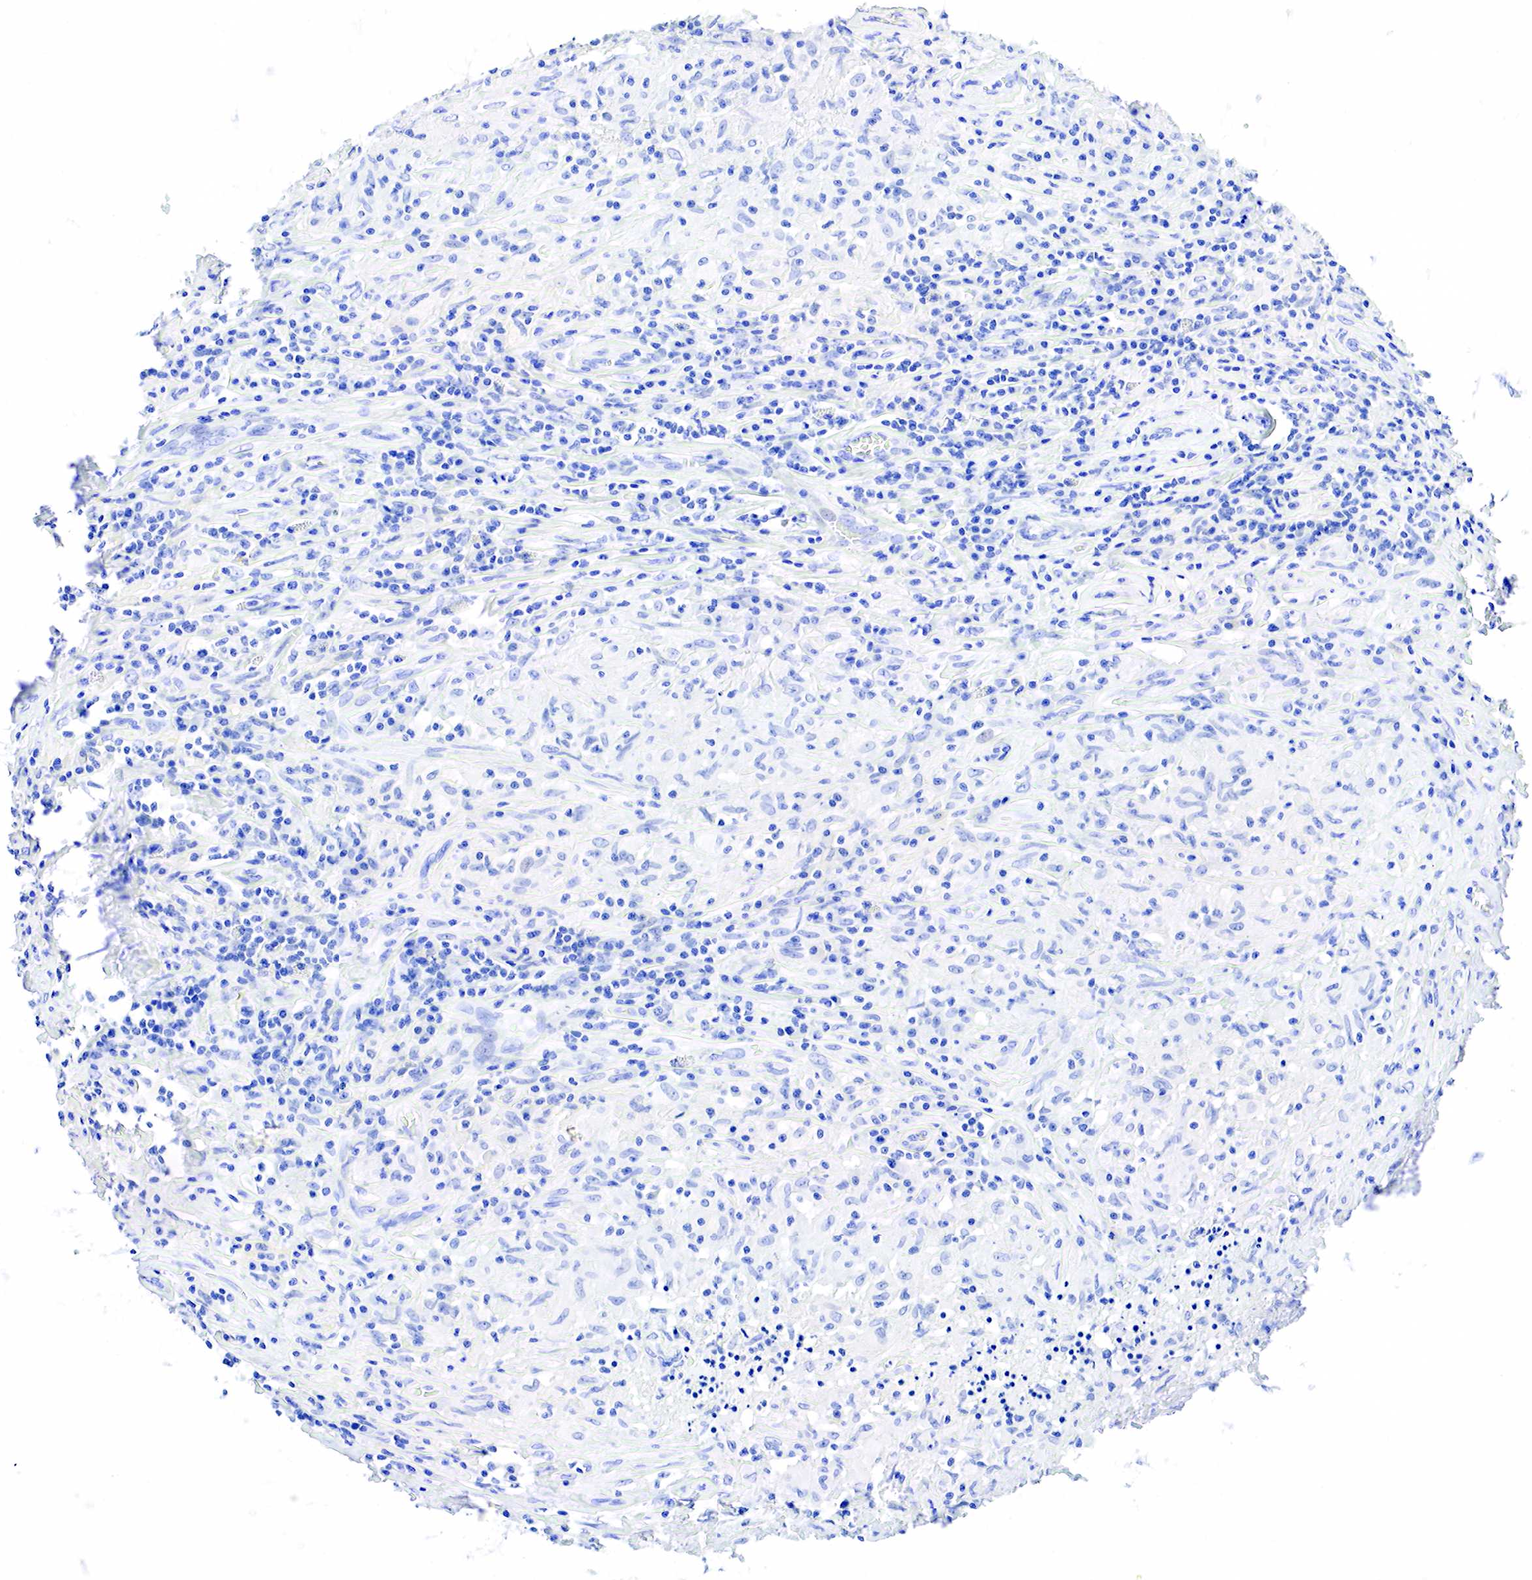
{"staining": {"intensity": "strong", "quantity": "<25%", "location": "cytoplasmic/membranous"}, "tissue": "testis cancer", "cell_type": "Tumor cells", "image_type": "cancer", "snomed": [{"axis": "morphology", "description": "Seminoma, NOS"}, {"axis": "topography", "description": "Testis"}], "caption": "The histopathology image displays immunohistochemical staining of testis cancer. There is strong cytoplasmic/membranous staining is appreciated in about <25% of tumor cells.", "gene": "KRT18", "patient": {"sex": "male", "age": 34}}